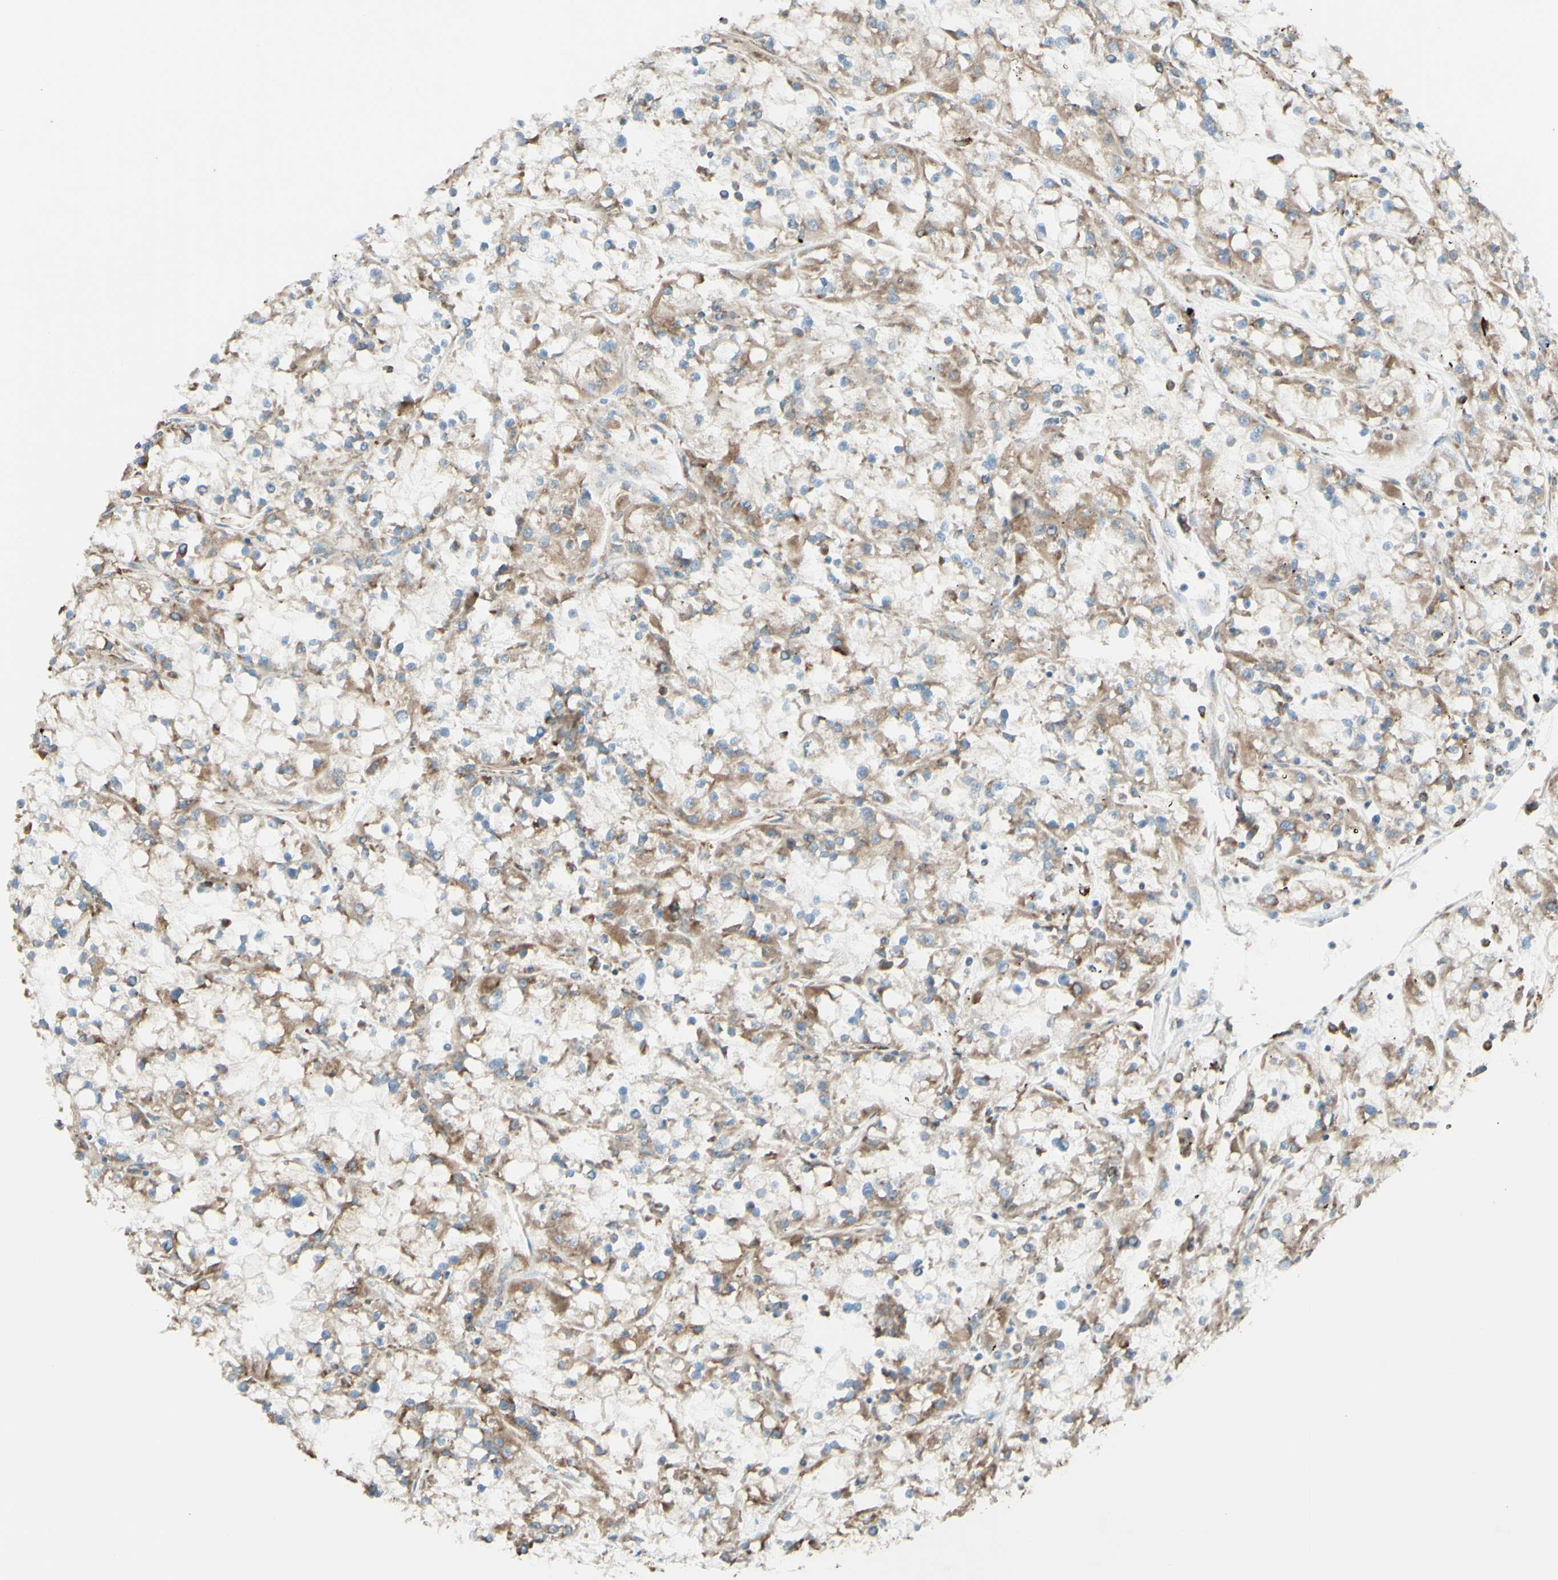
{"staining": {"intensity": "moderate", "quantity": ">75%", "location": "cytoplasmic/membranous"}, "tissue": "renal cancer", "cell_type": "Tumor cells", "image_type": "cancer", "snomed": [{"axis": "morphology", "description": "Adenocarcinoma, NOS"}, {"axis": "topography", "description": "Kidney"}], "caption": "Immunohistochemical staining of human renal cancer shows medium levels of moderate cytoplasmic/membranous protein positivity in approximately >75% of tumor cells.", "gene": "DNAJB11", "patient": {"sex": "female", "age": 52}}